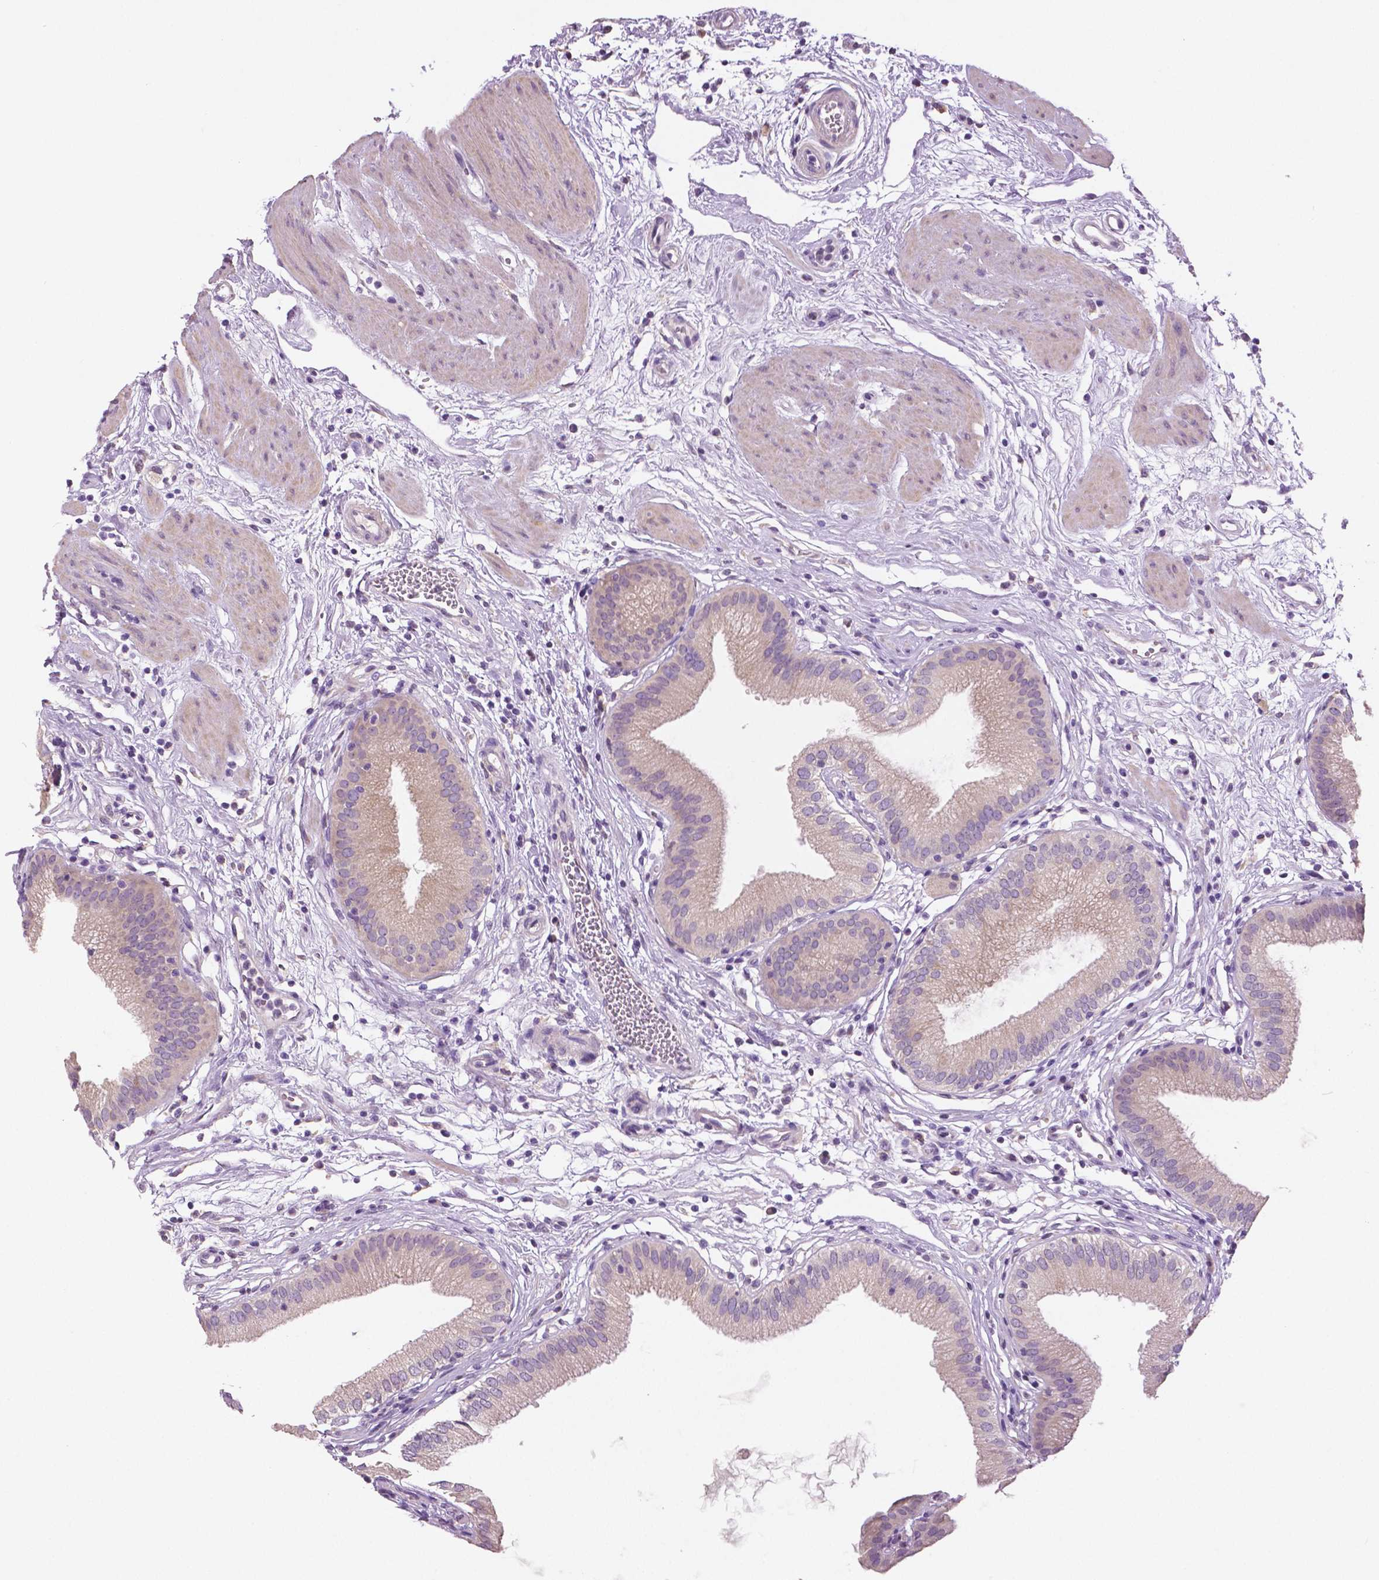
{"staining": {"intensity": "weak", "quantity": "25%-75%", "location": "cytoplasmic/membranous"}, "tissue": "gallbladder", "cell_type": "Glandular cells", "image_type": "normal", "snomed": [{"axis": "morphology", "description": "Normal tissue, NOS"}, {"axis": "topography", "description": "Gallbladder"}], "caption": "Protein analysis of unremarkable gallbladder exhibits weak cytoplasmic/membranous positivity in about 25%-75% of glandular cells.", "gene": "DNAH12", "patient": {"sex": "female", "age": 65}}